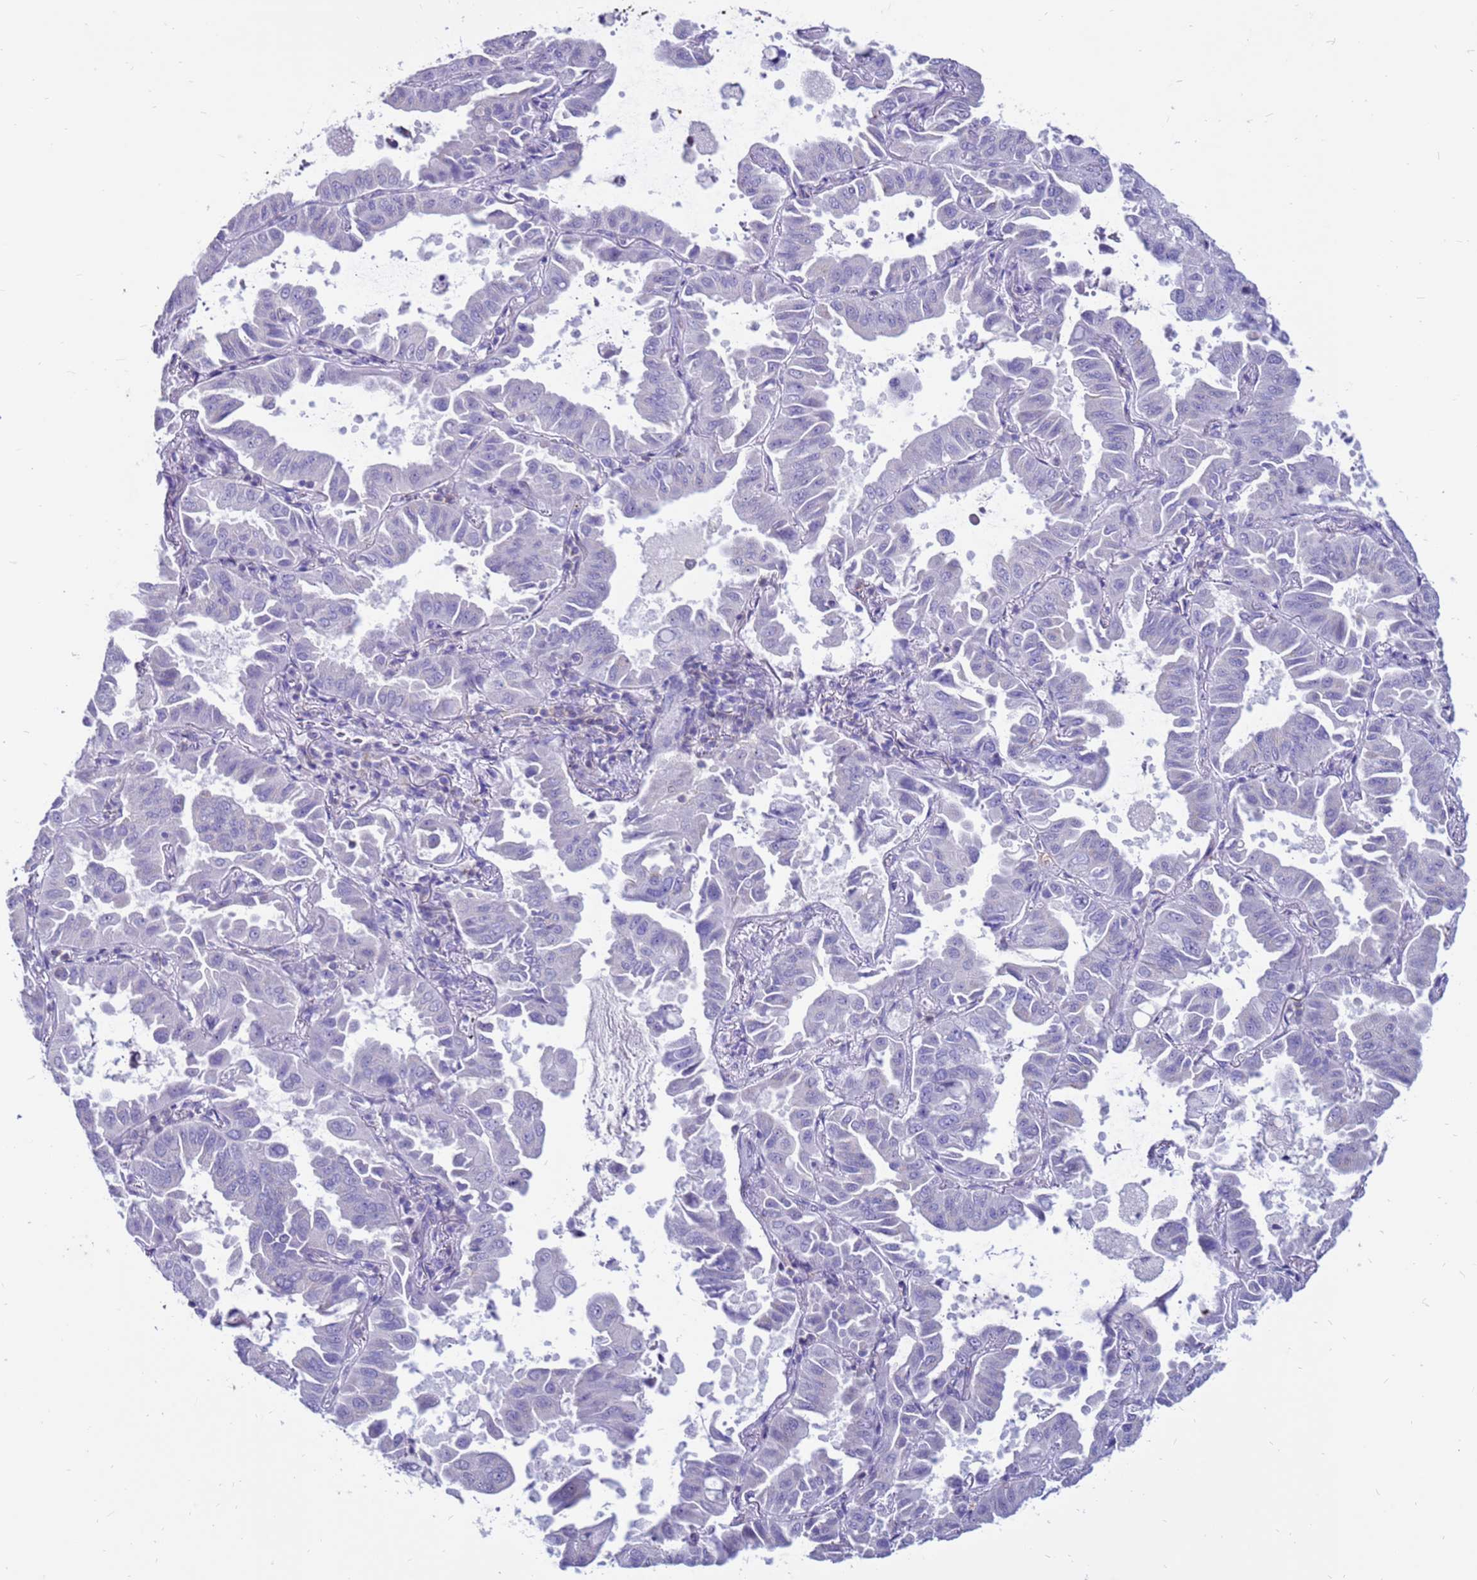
{"staining": {"intensity": "negative", "quantity": "none", "location": "none"}, "tissue": "lung cancer", "cell_type": "Tumor cells", "image_type": "cancer", "snomed": [{"axis": "morphology", "description": "Adenocarcinoma, NOS"}, {"axis": "topography", "description": "Lung"}], "caption": "Protein analysis of lung cancer exhibits no significant expression in tumor cells.", "gene": "PDE10A", "patient": {"sex": "male", "age": 64}}